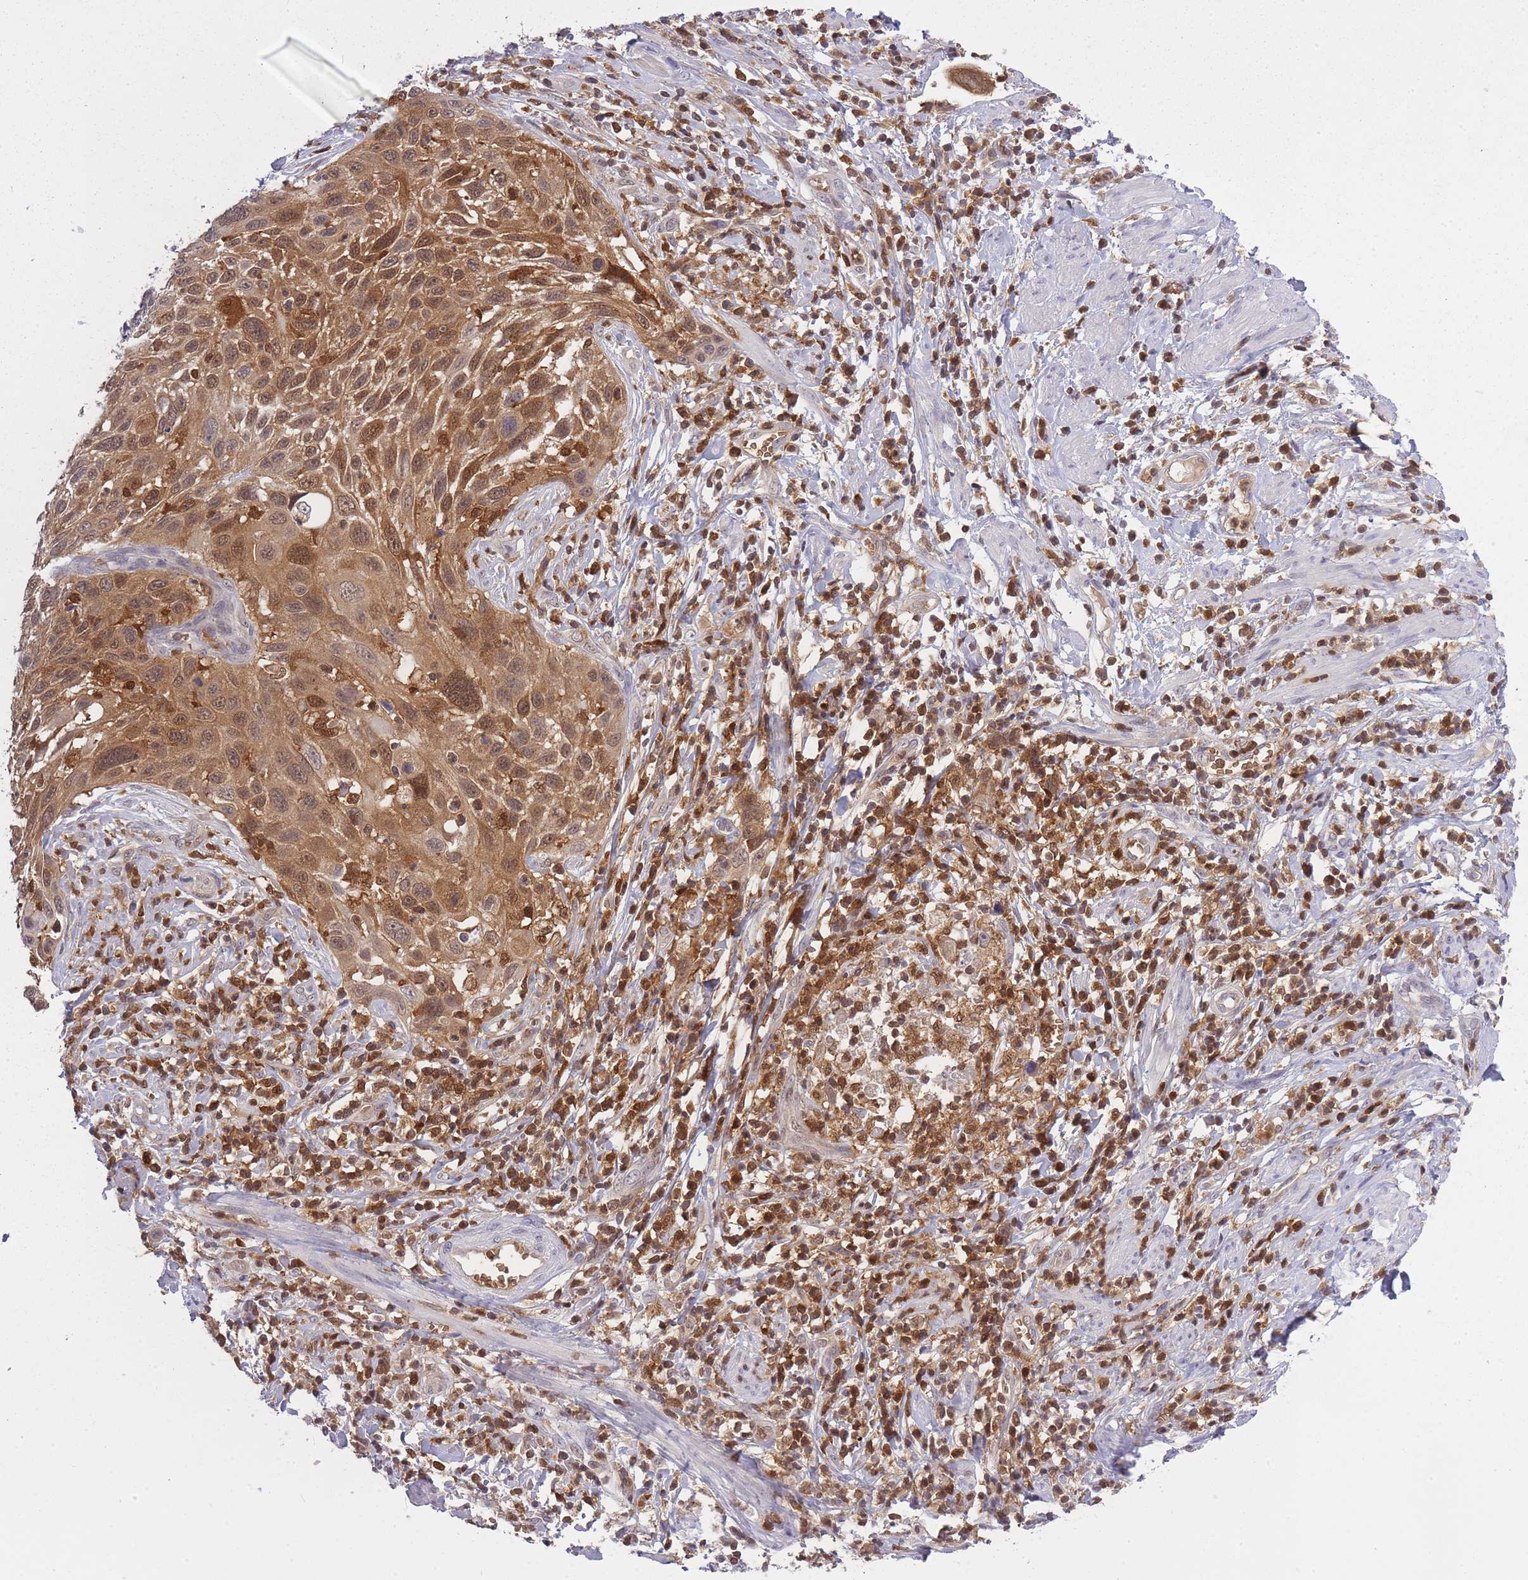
{"staining": {"intensity": "moderate", "quantity": ">75%", "location": "cytoplasmic/membranous,nuclear"}, "tissue": "cervical cancer", "cell_type": "Tumor cells", "image_type": "cancer", "snomed": [{"axis": "morphology", "description": "Squamous cell carcinoma, NOS"}, {"axis": "topography", "description": "Cervix"}], "caption": "An IHC photomicrograph of neoplastic tissue is shown. Protein staining in brown highlights moderate cytoplasmic/membranous and nuclear positivity in cervical squamous cell carcinoma within tumor cells.", "gene": "CXorf38", "patient": {"sex": "female", "age": 70}}